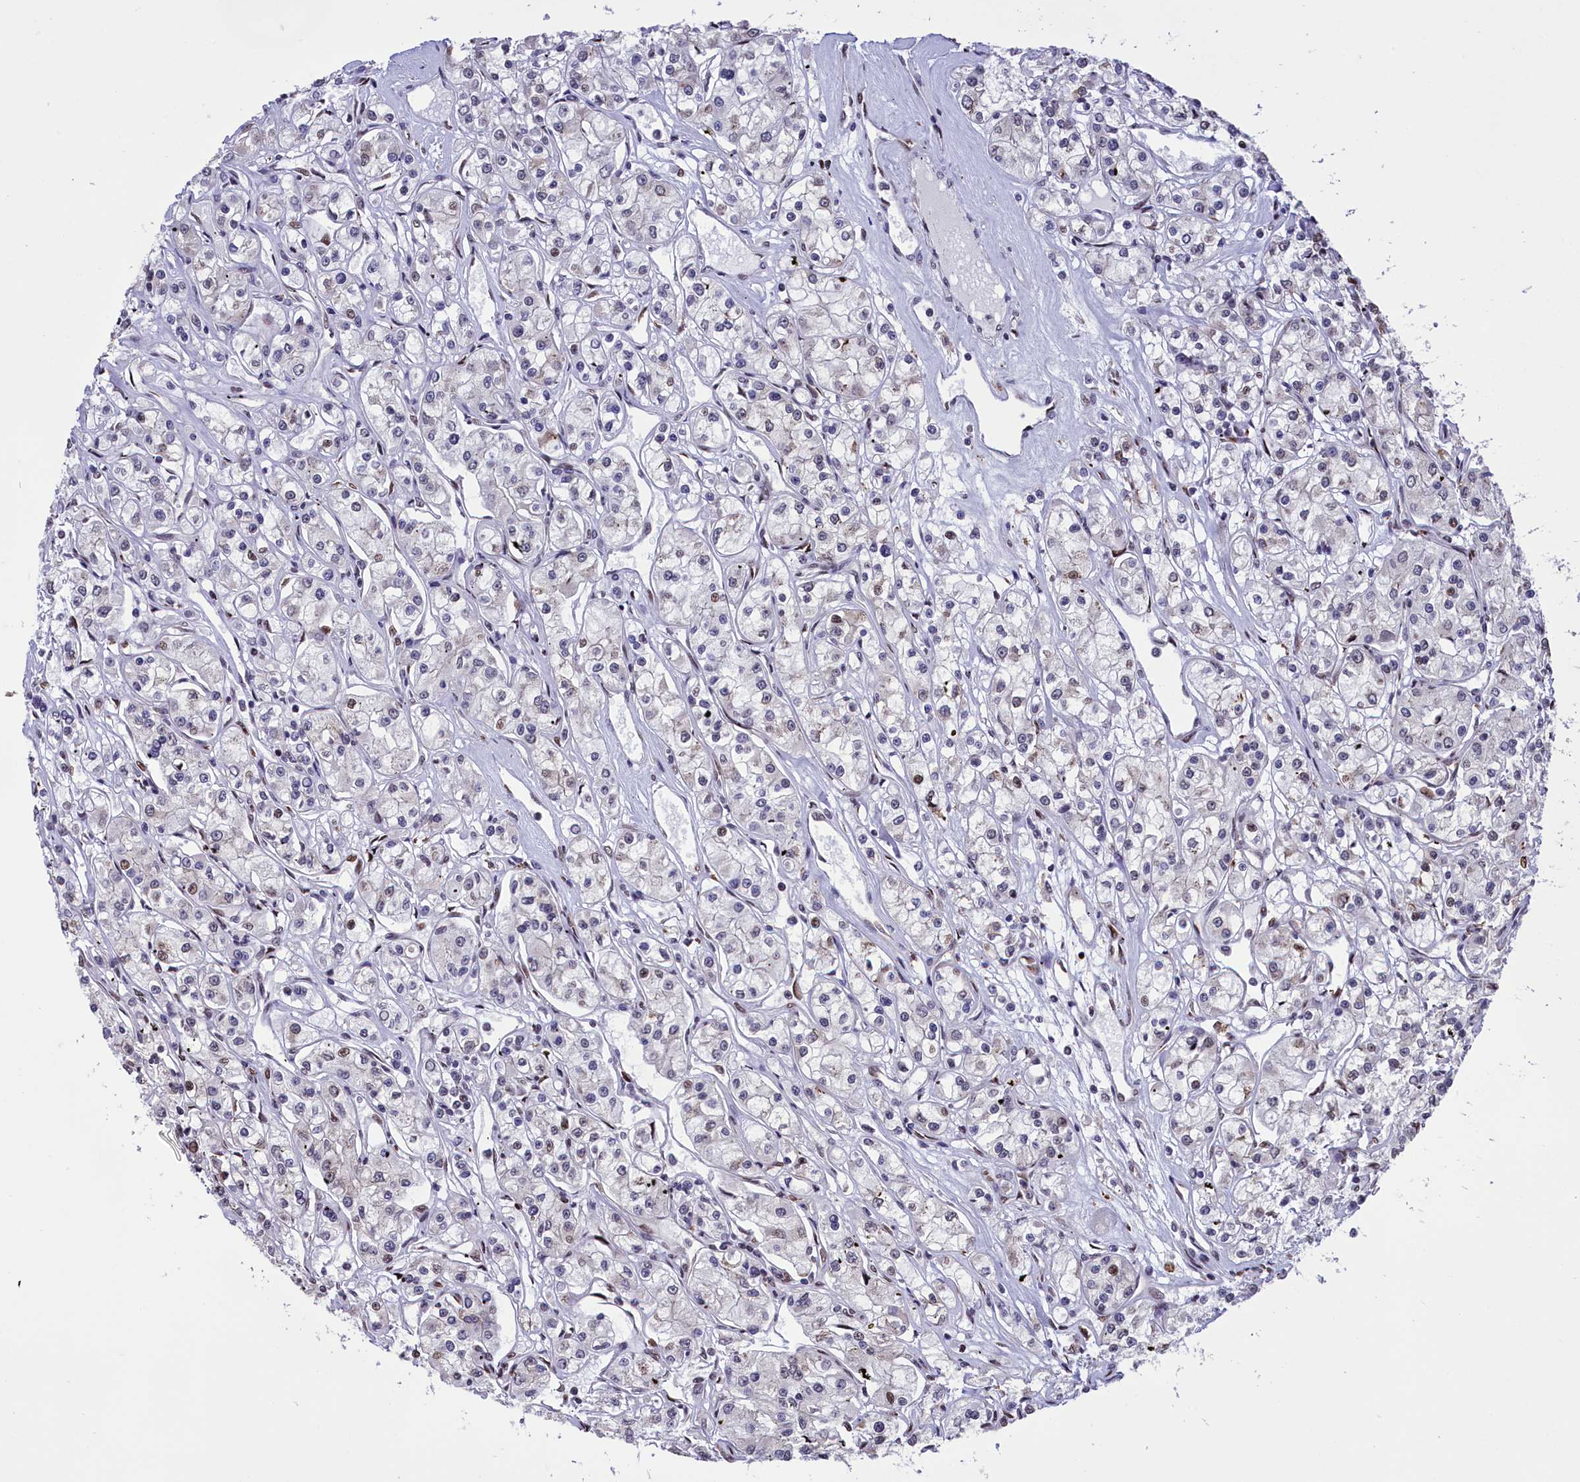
{"staining": {"intensity": "weak", "quantity": "<25%", "location": "nuclear"}, "tissue": "renal cancer", "cell_type": "Tumor cells", "image_type": "cancer", "snomed": [{"axis": "morphology", "description": "Adenocarcinoma, NOS"}, {"axis": "topography", "description": "Kidney"}], "caption": "Histopathology image shows no protein positivity in tumor cells of renal adenocarcinoma tissue.", "gene": "RELB", "patient": {"sex": "female", "age": 59}}